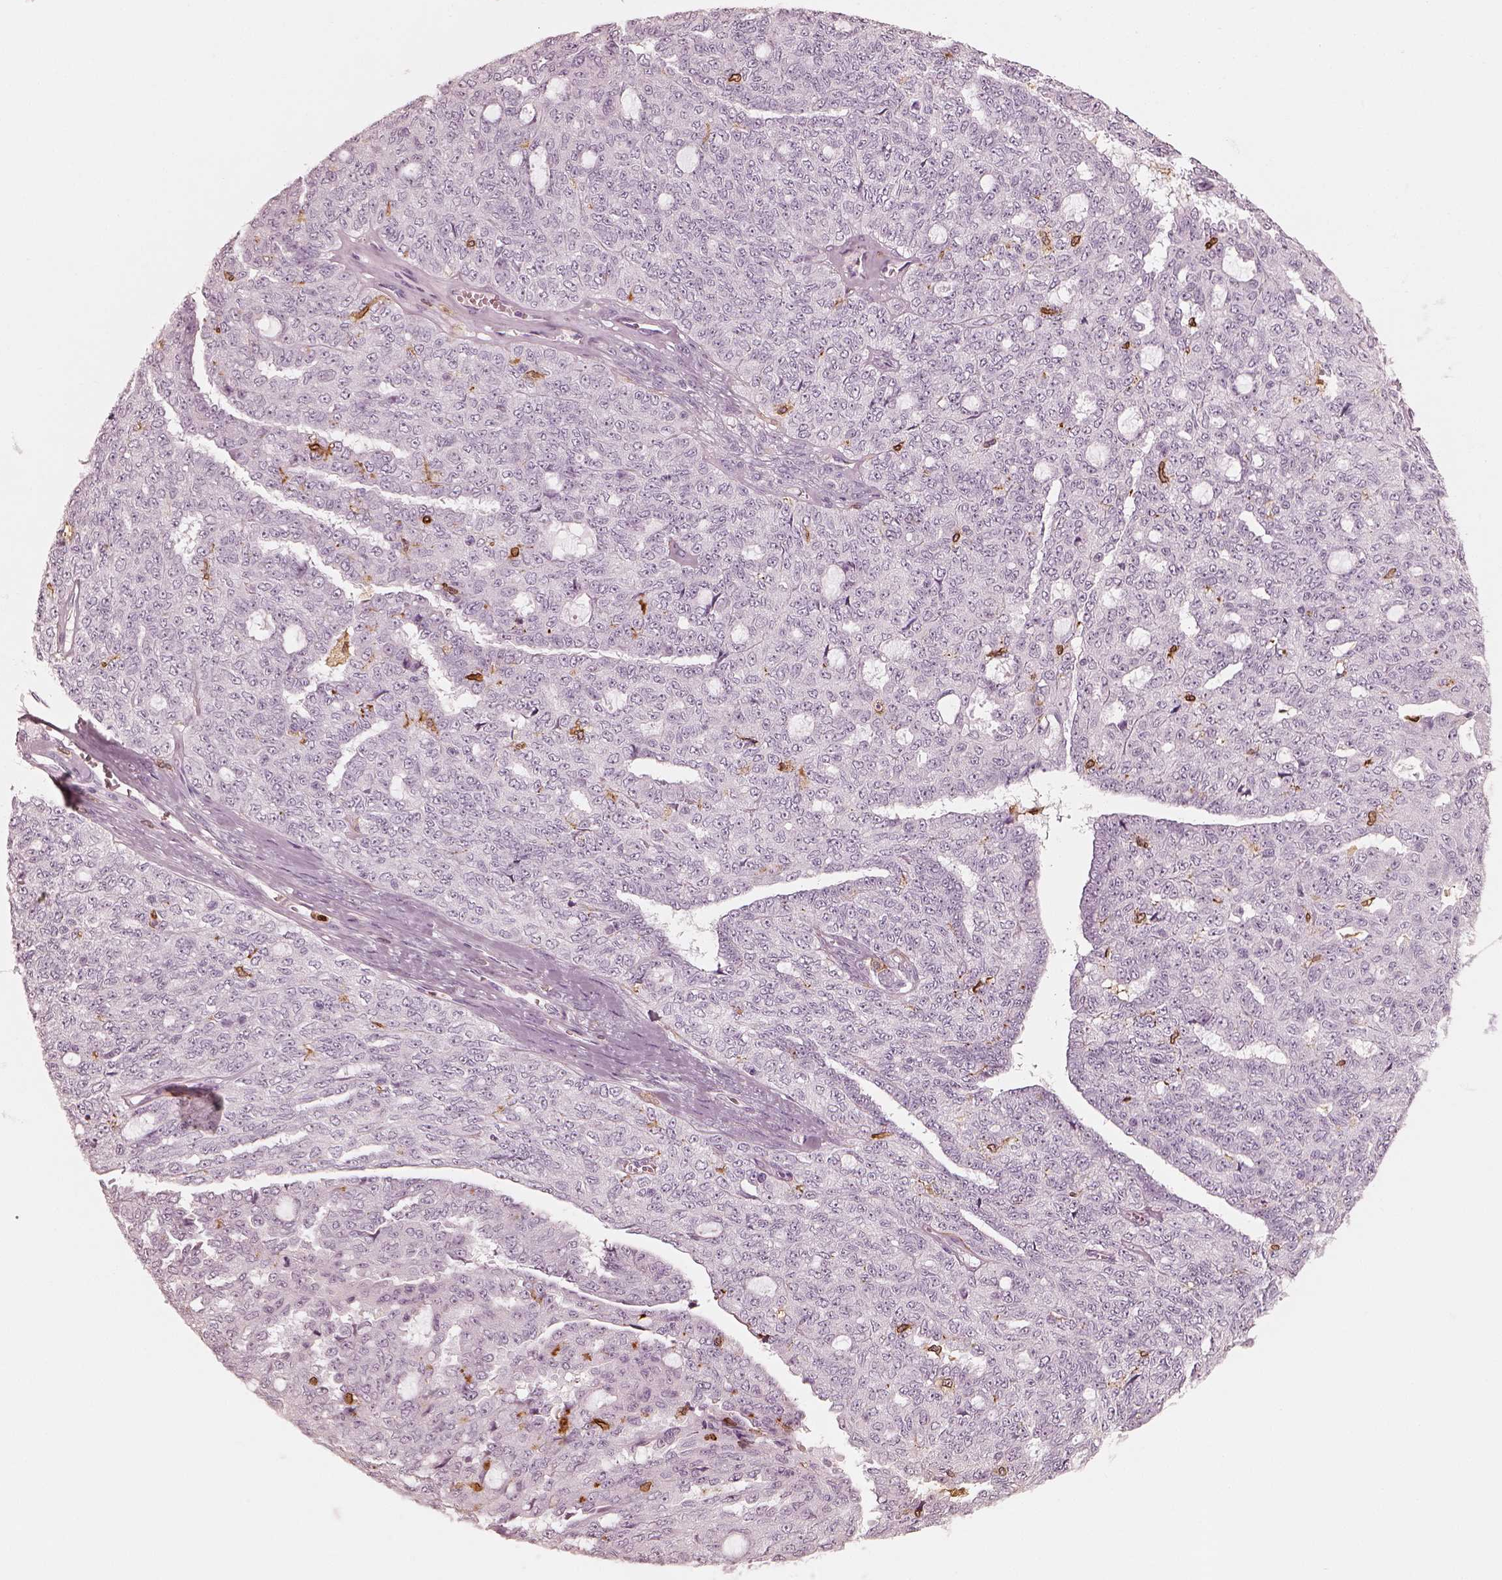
{"staining": {"intensity": "negative", "quantity": "none", "location": "none"}, "tissue": "ovarian cancer", "cell_type": "Tumor cells", "image_type": "cancer", "snomed": [{"axis": "morphology", "description": "Cystadenocarcinoma, serous, NOS"}, {"axis": "topography", "description": "Ovary"}], "caption": "Human ovarian cancer stained for a protein using immunohistochemistry (IHC) exhibits no expression in tumor cells.", "gene": "ALOX5", "patient": {"sex": "female", "age": 71}}